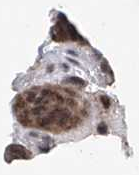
{"staining": {"intensity": "moderate", "quantity": ">75%", "location": "cytoplasmic/membranous,nuclear"}, "tissue": "thyroid cancer", "cell_type": "Tumor cells", "image_type": "cancer", "snomed": [{"axis": "morphology", "description": "Papillary adenocarcinoma, NOS"}, {"axis": "topography", "description": "Thyroid gland"}], "caption": "The micrograph reveals a brown stain indicating the presence of a protein in the cytoplasmic/membranous and nuclear of tumor cells in thyroid papillary adenocarcinoma.", "gene": "CMTR1", "patient": {"sex": "male", "age": 77}}